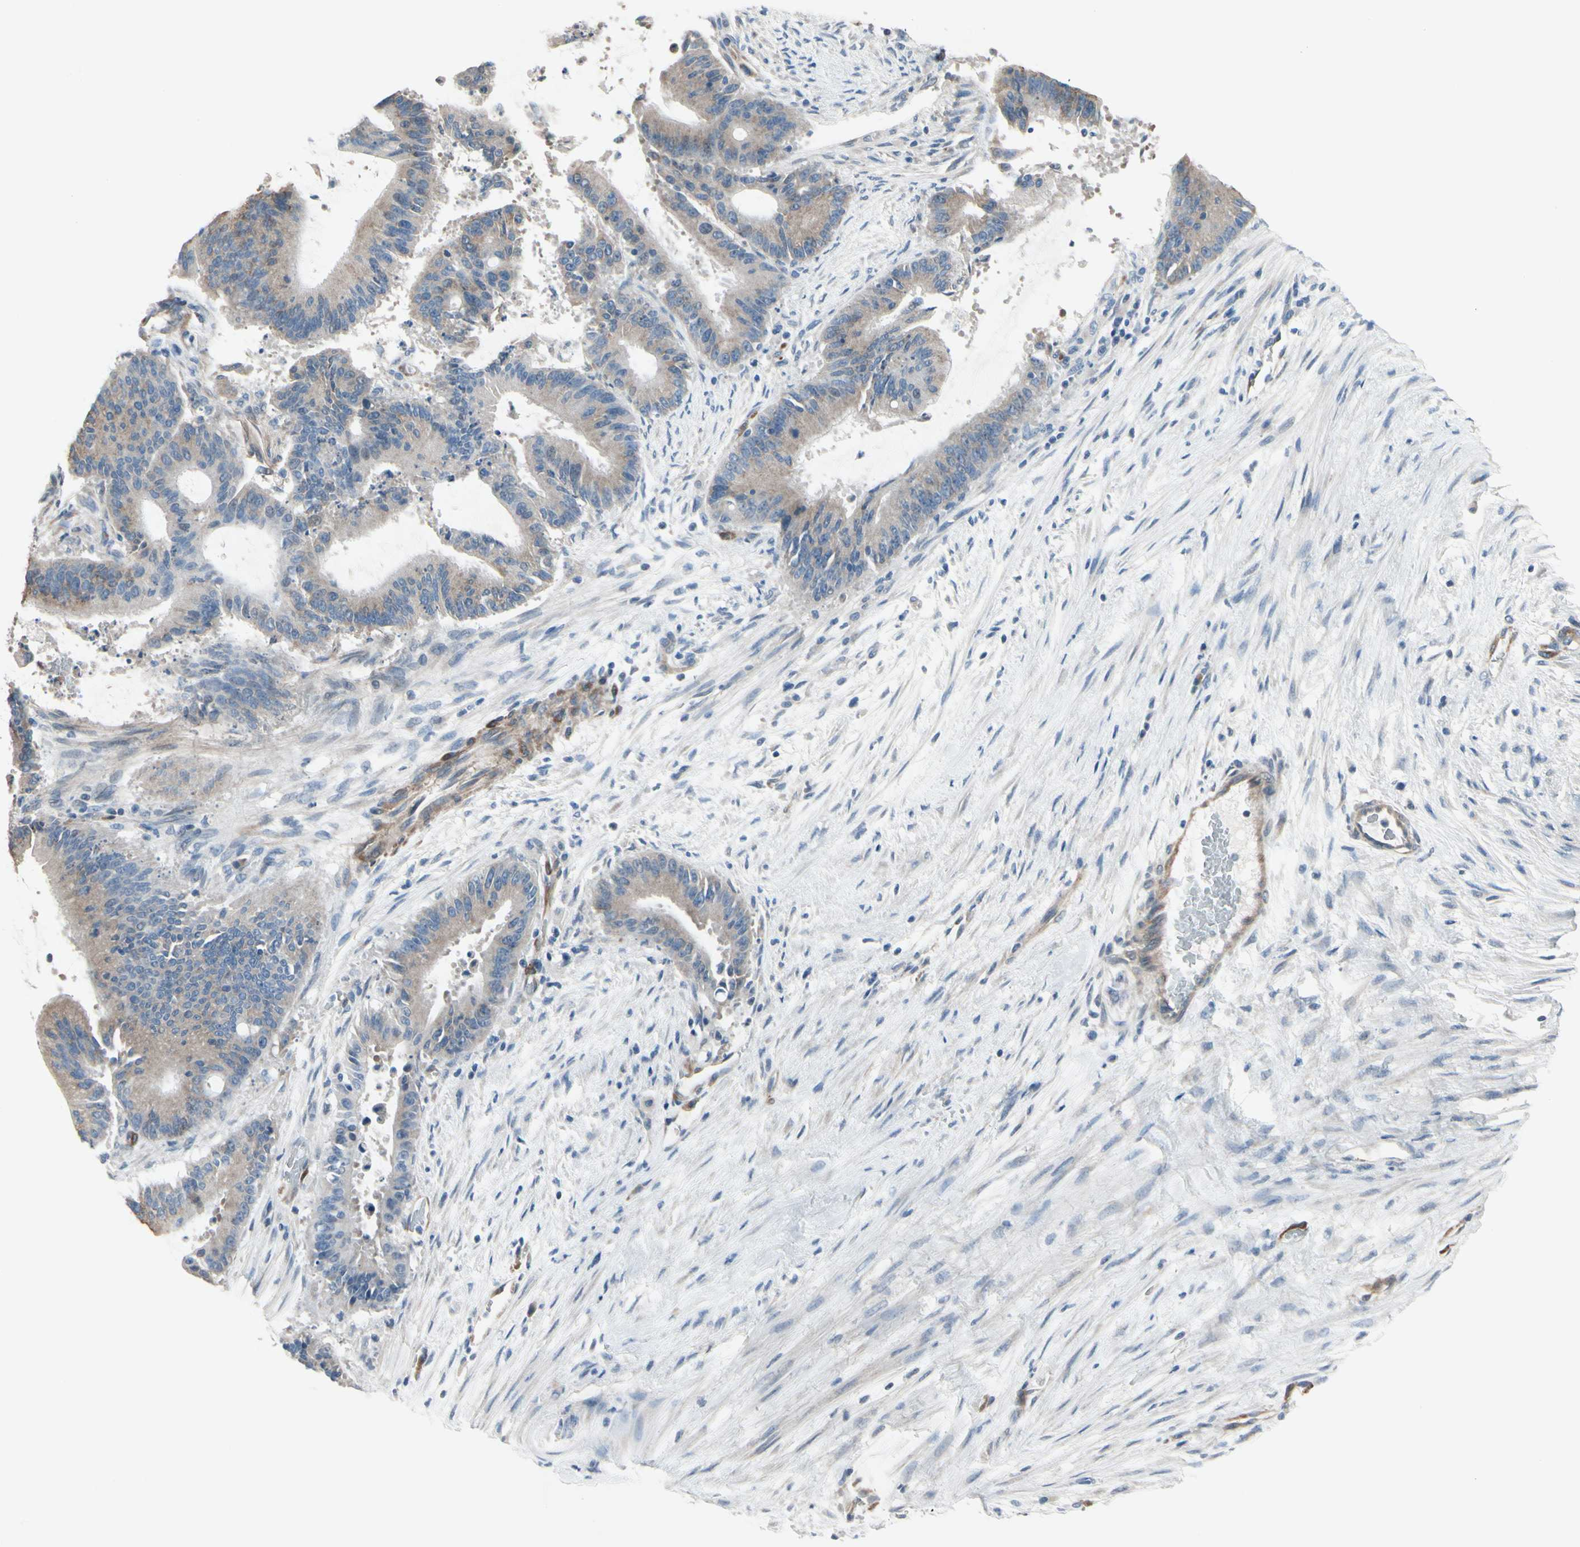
{"staining": {"intensity": "weak", "quantity": "25%-75%", "location": "cytoplasmic/membranous"}, "tissue": "liver cancer", "cell_type": "Tumor cells", "image_type": "cancer", "snomed": [{"axis": "morphology", "description": "Cholangiocarcinoma"}, {"axis": "topography", "description": "Liver"}], "caption": "Immunohistochemical staining of human liver cancer (cholangiocarcinoma) displays low levels of weak cytoplasmic/membranous positivity in about 25%-75% of tumor cells.", "gene": "MAP2", "patient": {"sex": "female", "age": 73}}